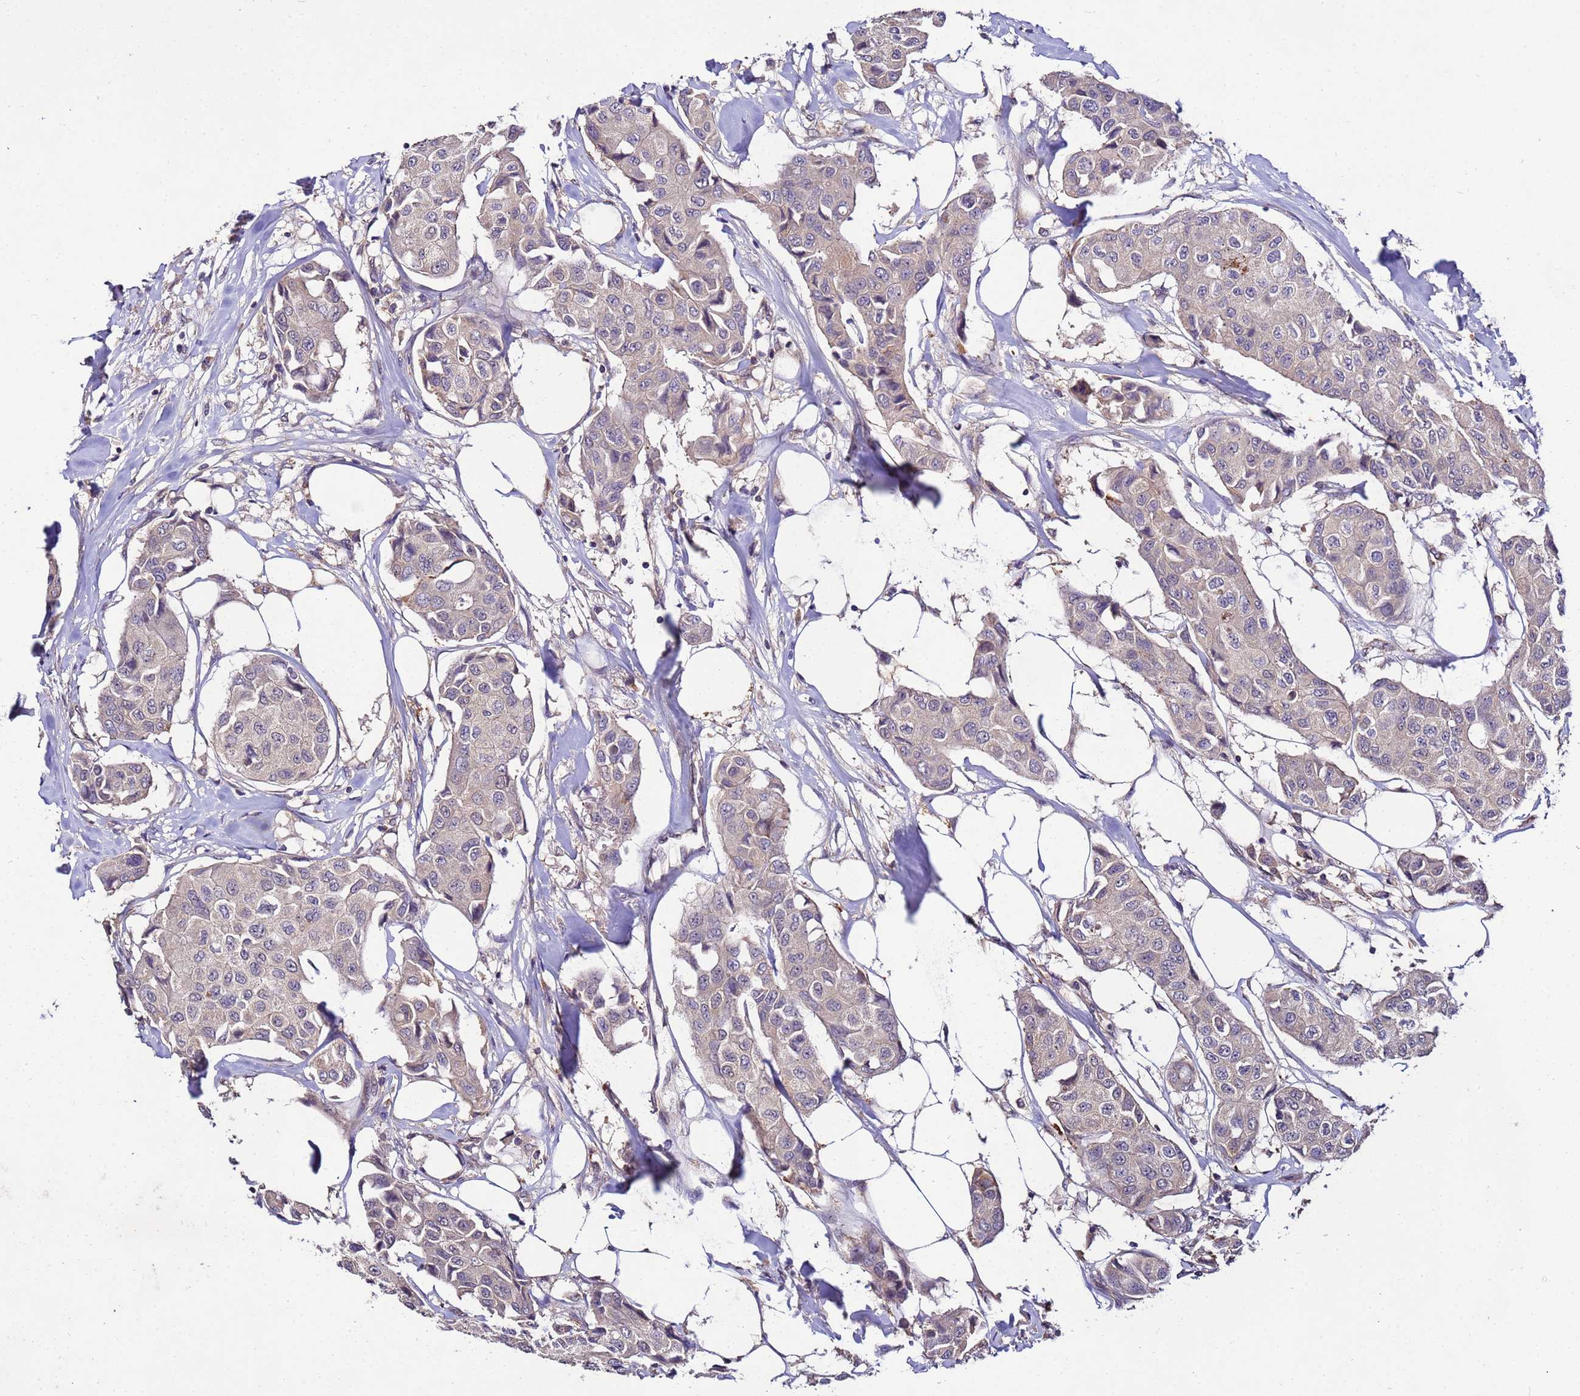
{"staining": {"intensity": "negative", "quantity": "none", "location": "none"}, "tissue": "breast cancer", "cell_type": "Tumor cells", "image_type": "cancer", "snomed": [{"axis": "morphology", "description": "Duct carcinoma"}, {"axis": "topography", "description": "Breast"}], "caption": "Intraductal carcinoma (breast) stained for a protein using immunohistochemistry shows no positivity tumor cells.", "gene": "GSPT2", "patient": {"sex": "female", "age": 80}}